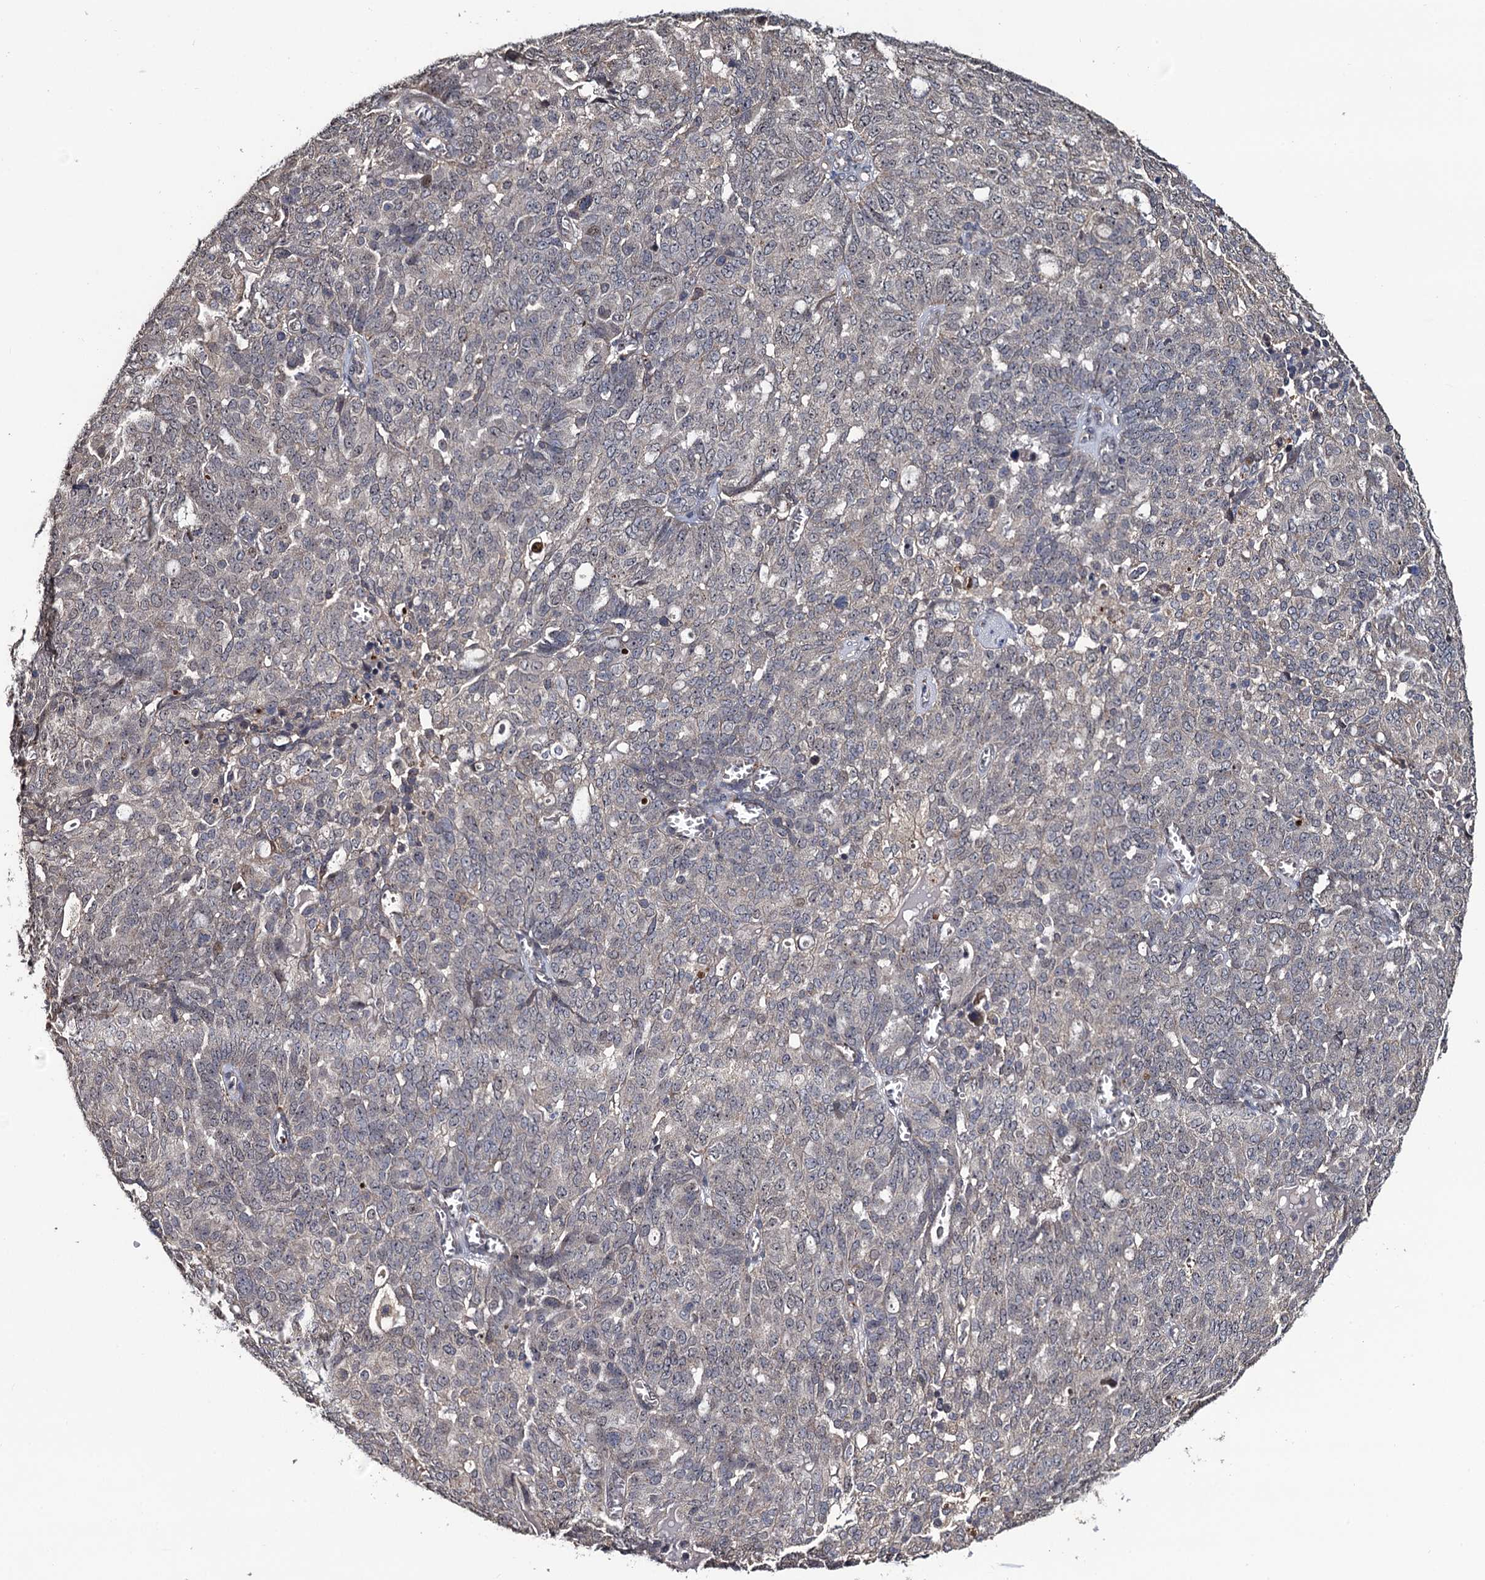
{"staining": {"intensity": "weak", "quantity": "<25%", "location": "nuclear"}, "tissue": "ovarian cancer", "cell_type": "Tumor cells", "image_type": "cancer", "snomed": [{"axis": "morphology", "description": "Cystadenocarcinoma, serous, NOS"}, {"axis": "topography", "description": "Soft tissue"}, {"axis": "topography", "description": "Ovary"}], "caption": "High power microscopy photomicrograph of an immunohistochemistry image of ovarian cancer (serous cystadenocarcinoma), revealing no significant staining in tumor cells. (DAB immunohistochemistry (IHC) visualized using brightfield microscopy, high magnification).", "gene": "LRRC63", "patient": {"sex": "female", "age": 57}}